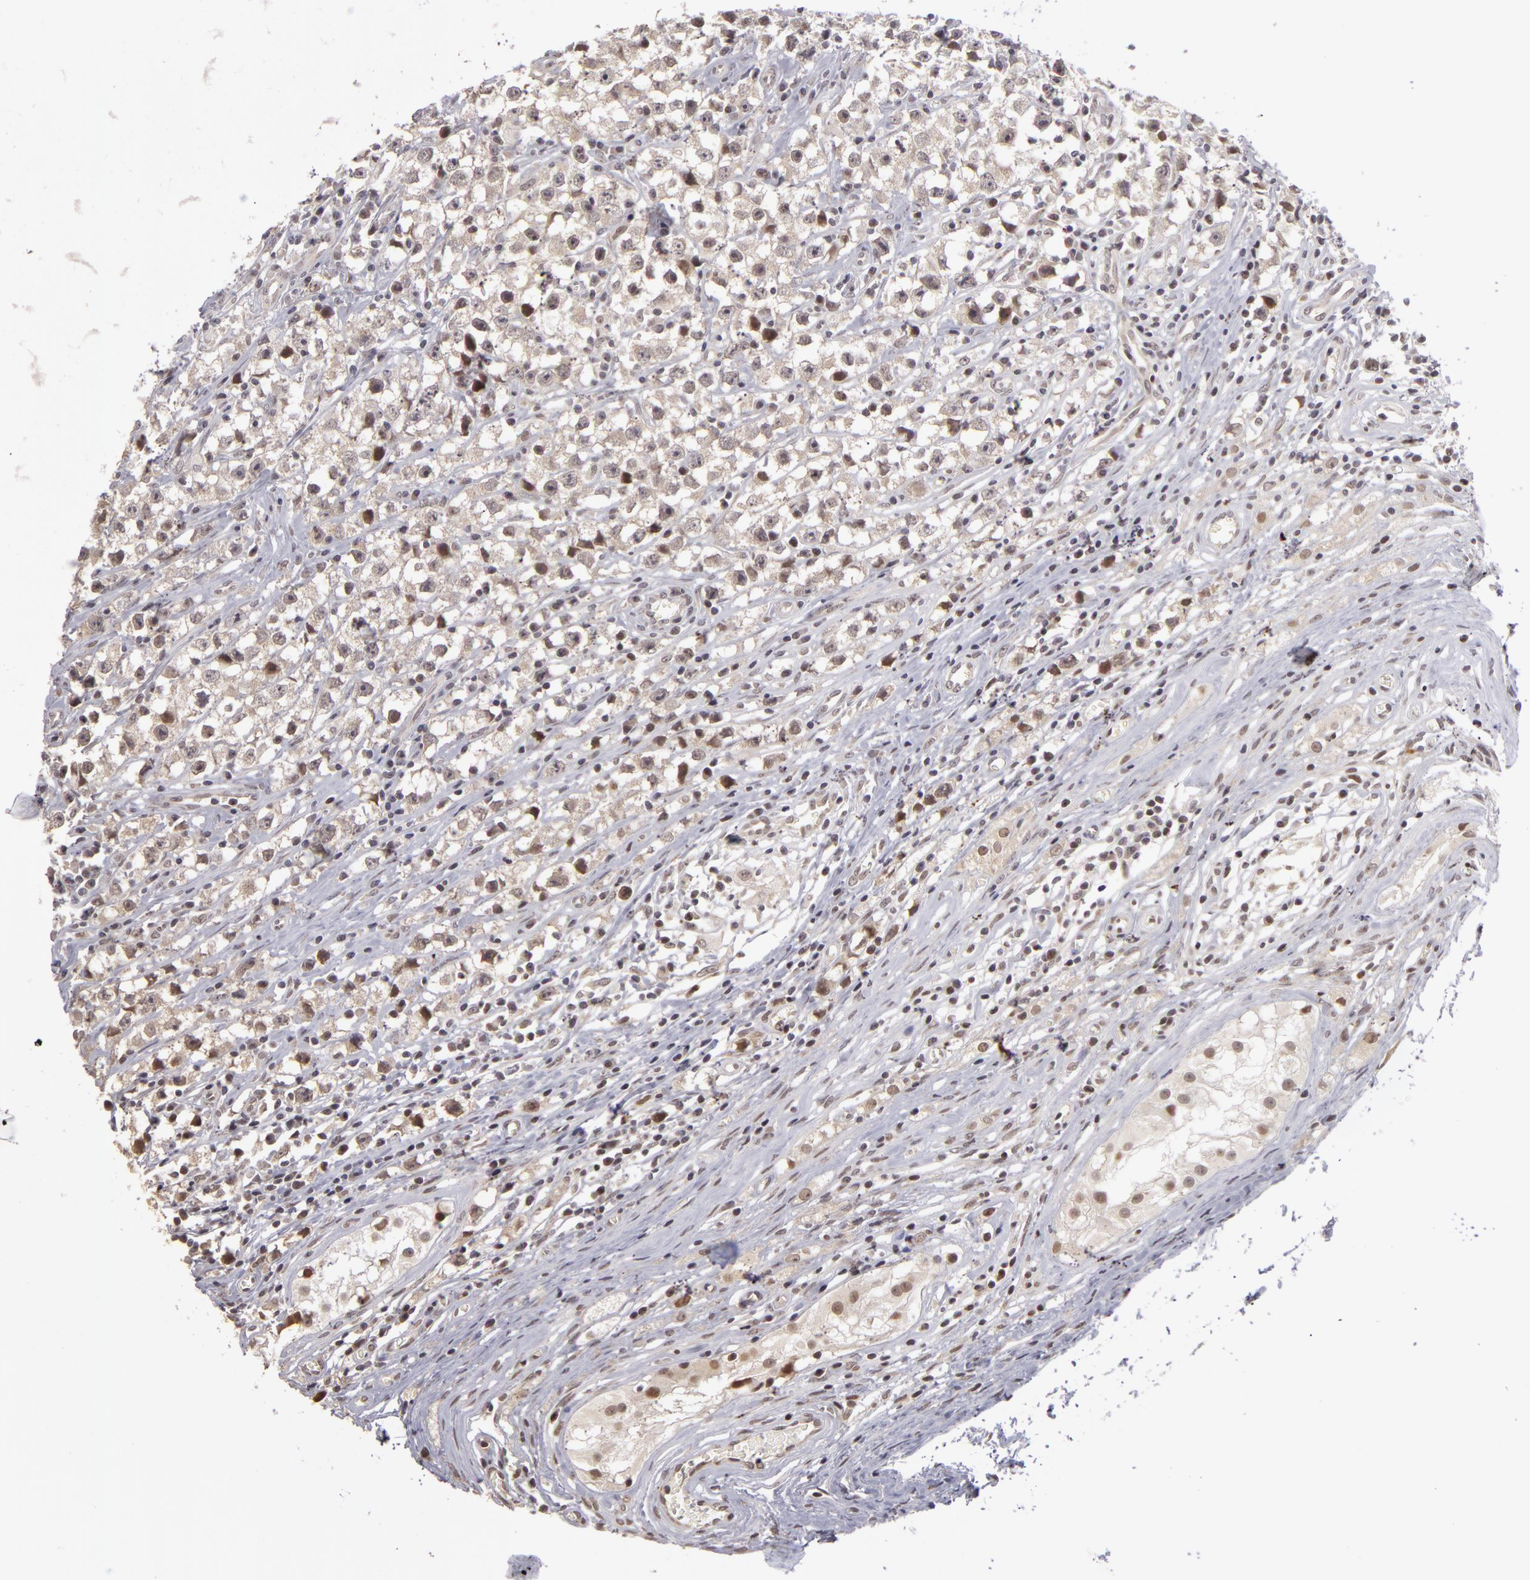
{"staining": {"intensity": "moderate", "quantity": "25%-75%", "location": "nuclear"}, "tissue": "testis cancer", "cell_type": "Tumor cells", "image_type": "cancer", "snomed": [{"axis": "morphology", "description": "Seminoma, NOS"}, {"axis": "topography", "description": "Testis"}], "caption": "Protein analysis of testis cancer tissue shows moderate nuclear expression in about 25%-75% of tumor cells.", "gene": "ZNF133", "patient": {"sex": "male", "age": 35}}